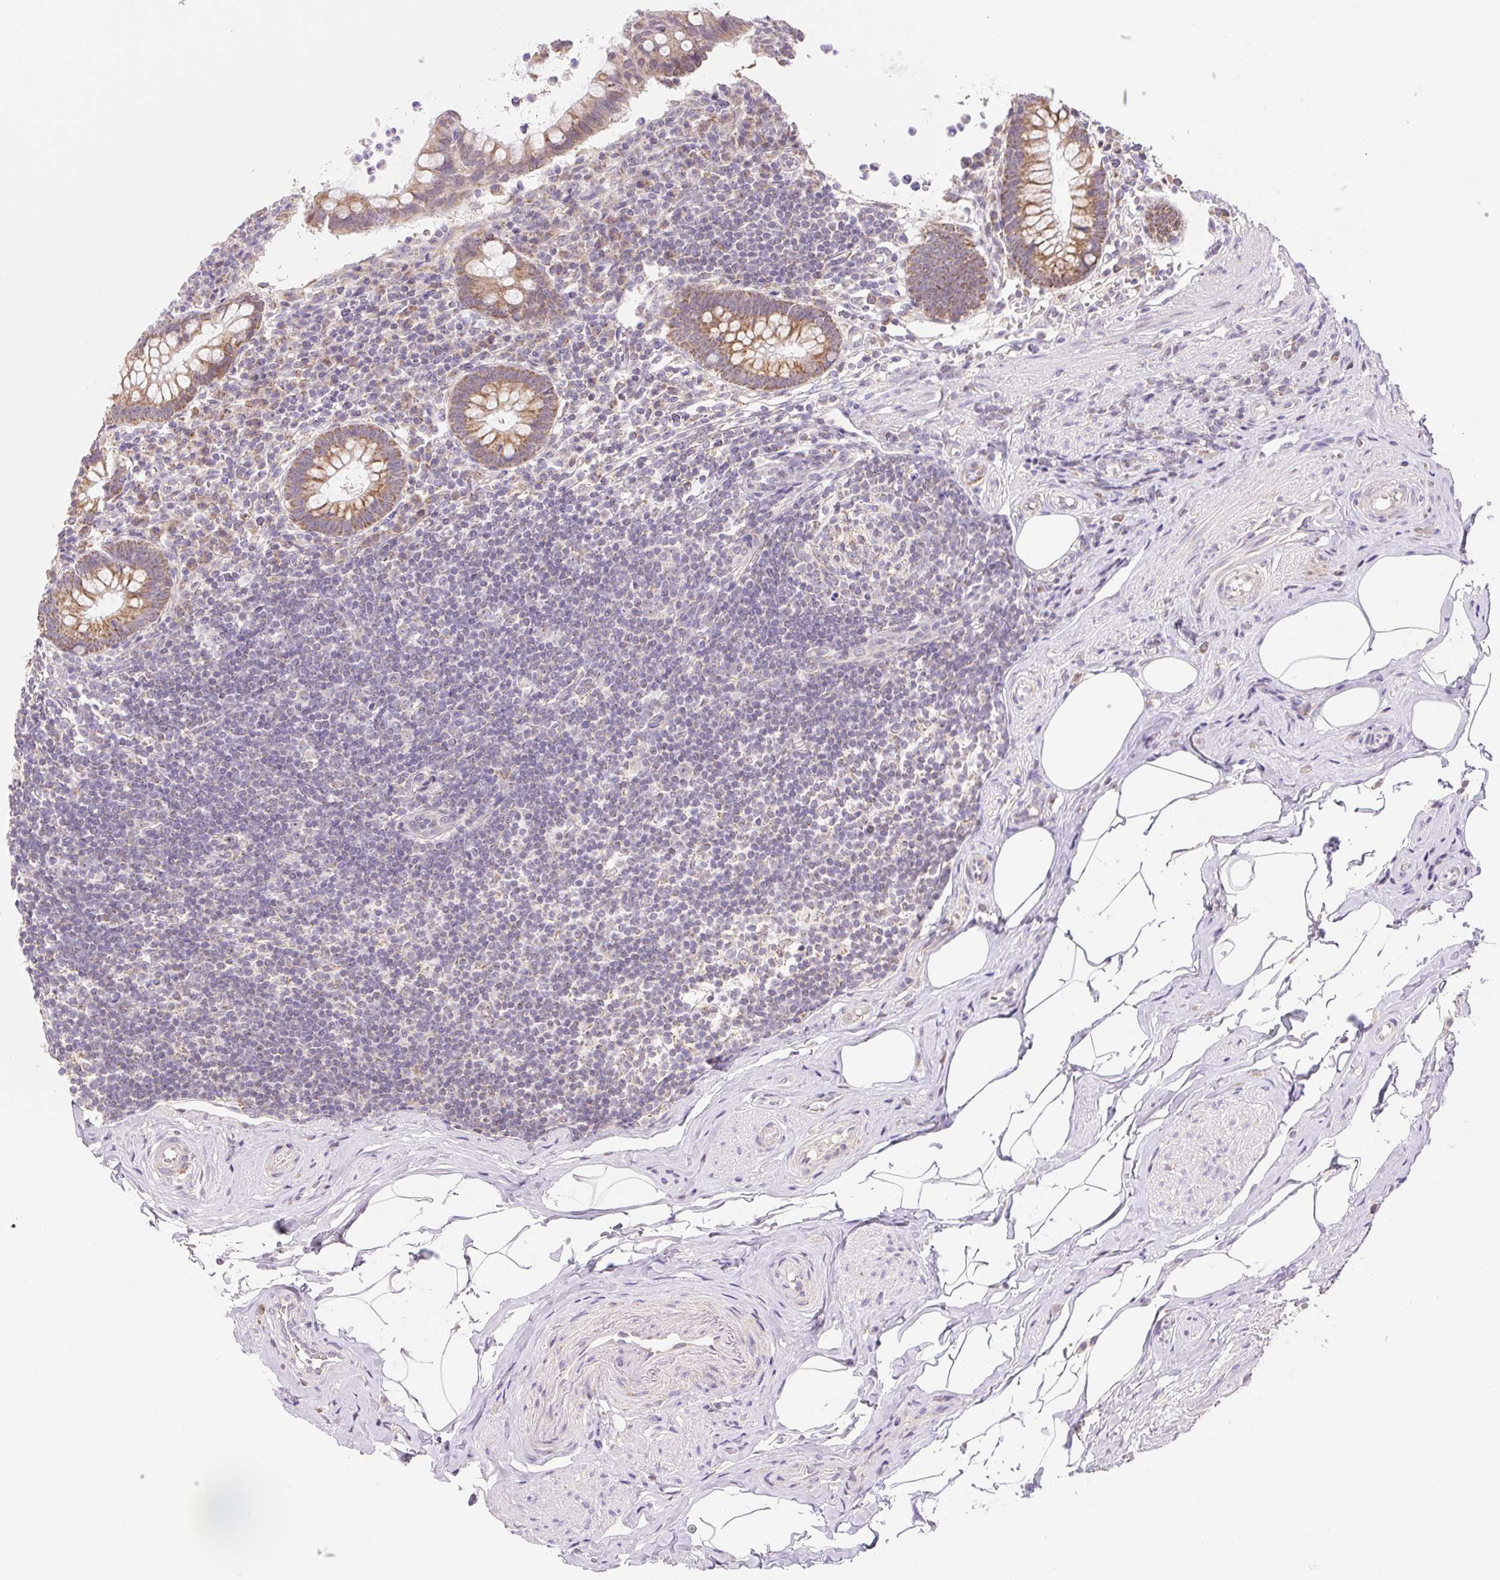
{"staining": {"intensity": "moderate", "quantity": ">75%", "location": "cytoplasmic/membranous"}, "tissue": "appendix", "cell_type": "Glandular cells", "image_type": "normal", "snomed": [{"axis": "morphology", "description": "Normal tissue, NOS"}, {"axis": "topography", "description": "Appendix"}], "caption": "High-power microscopy captured an immunohistochemistry micrograph of benign appendix, revealing moderate cytoplasmic/membranous expression in approximately >75% of glandular cells. Using DAB (brown) and hematoxylin (blue) stains, captured at high magnification using brightfield microscopy.", "gene": "MFSD9", "patient": {"sex": "female", "age": 56}}